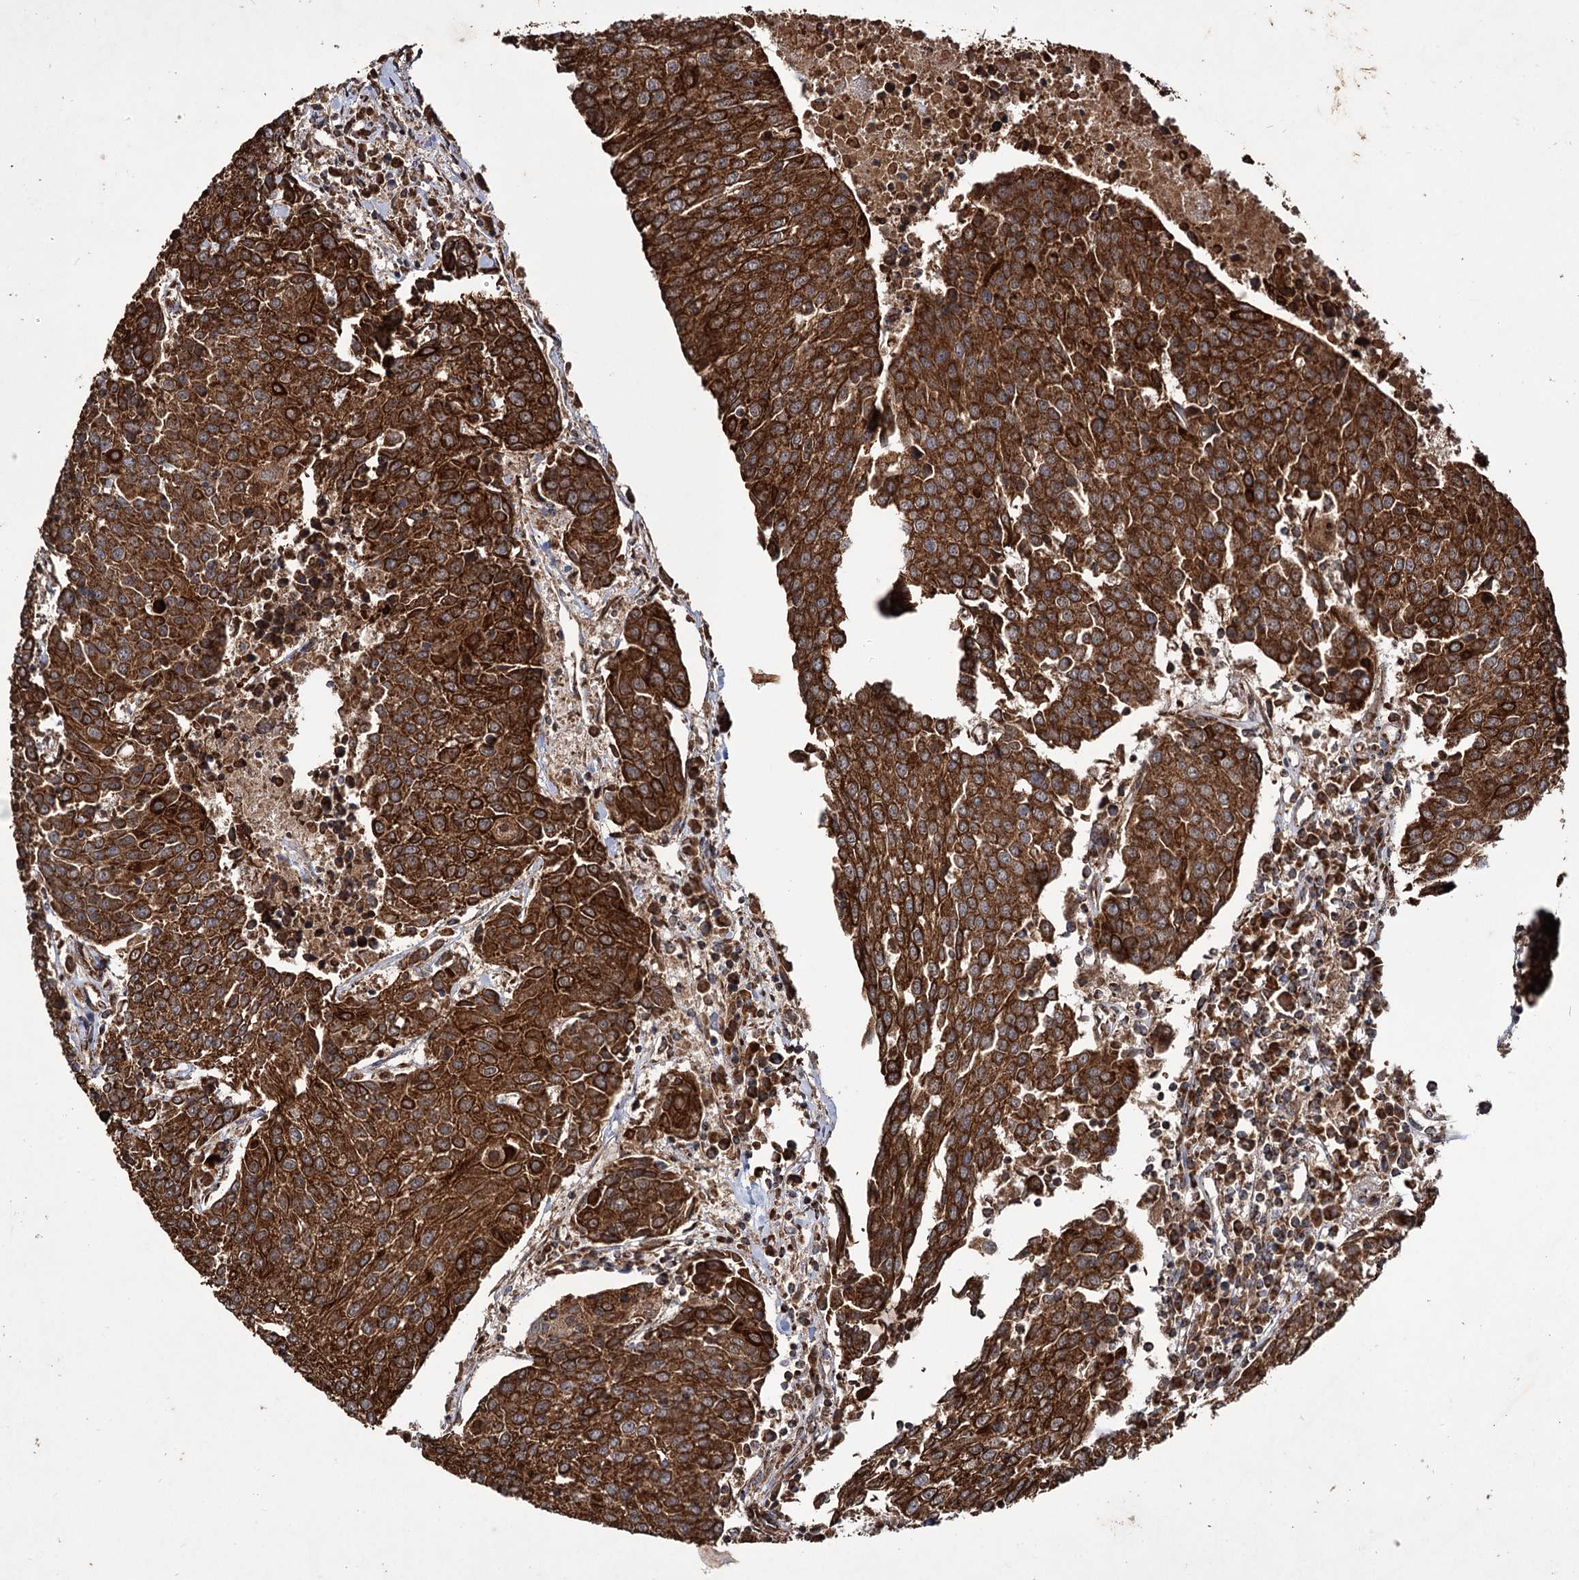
{"staining": {"intensity": "strong", "quantity": ">75%", "location": "cytoplasmic/membranous"}, "tissue": "urothelial cancer", "cell_type": "Tumor cells", "image_type": "cancer", "snomed": [{"axis": "morphology", "description": "Urothelial carcinoma, High grade"}, {"axis": "topography", "description": "Urinary bladder"}], "caption": "The image displays staining of urothelial cancer, revealing strong cytoplasmic/membranous protein positivity (brown color) within tumor cells. The protein is stained brown, and the nuclei are stained in blue (DAB IHC with brightfield microscopy, high magnification).", "gene": "IPO4", "patient": {"sex": "female", "age": 85}}